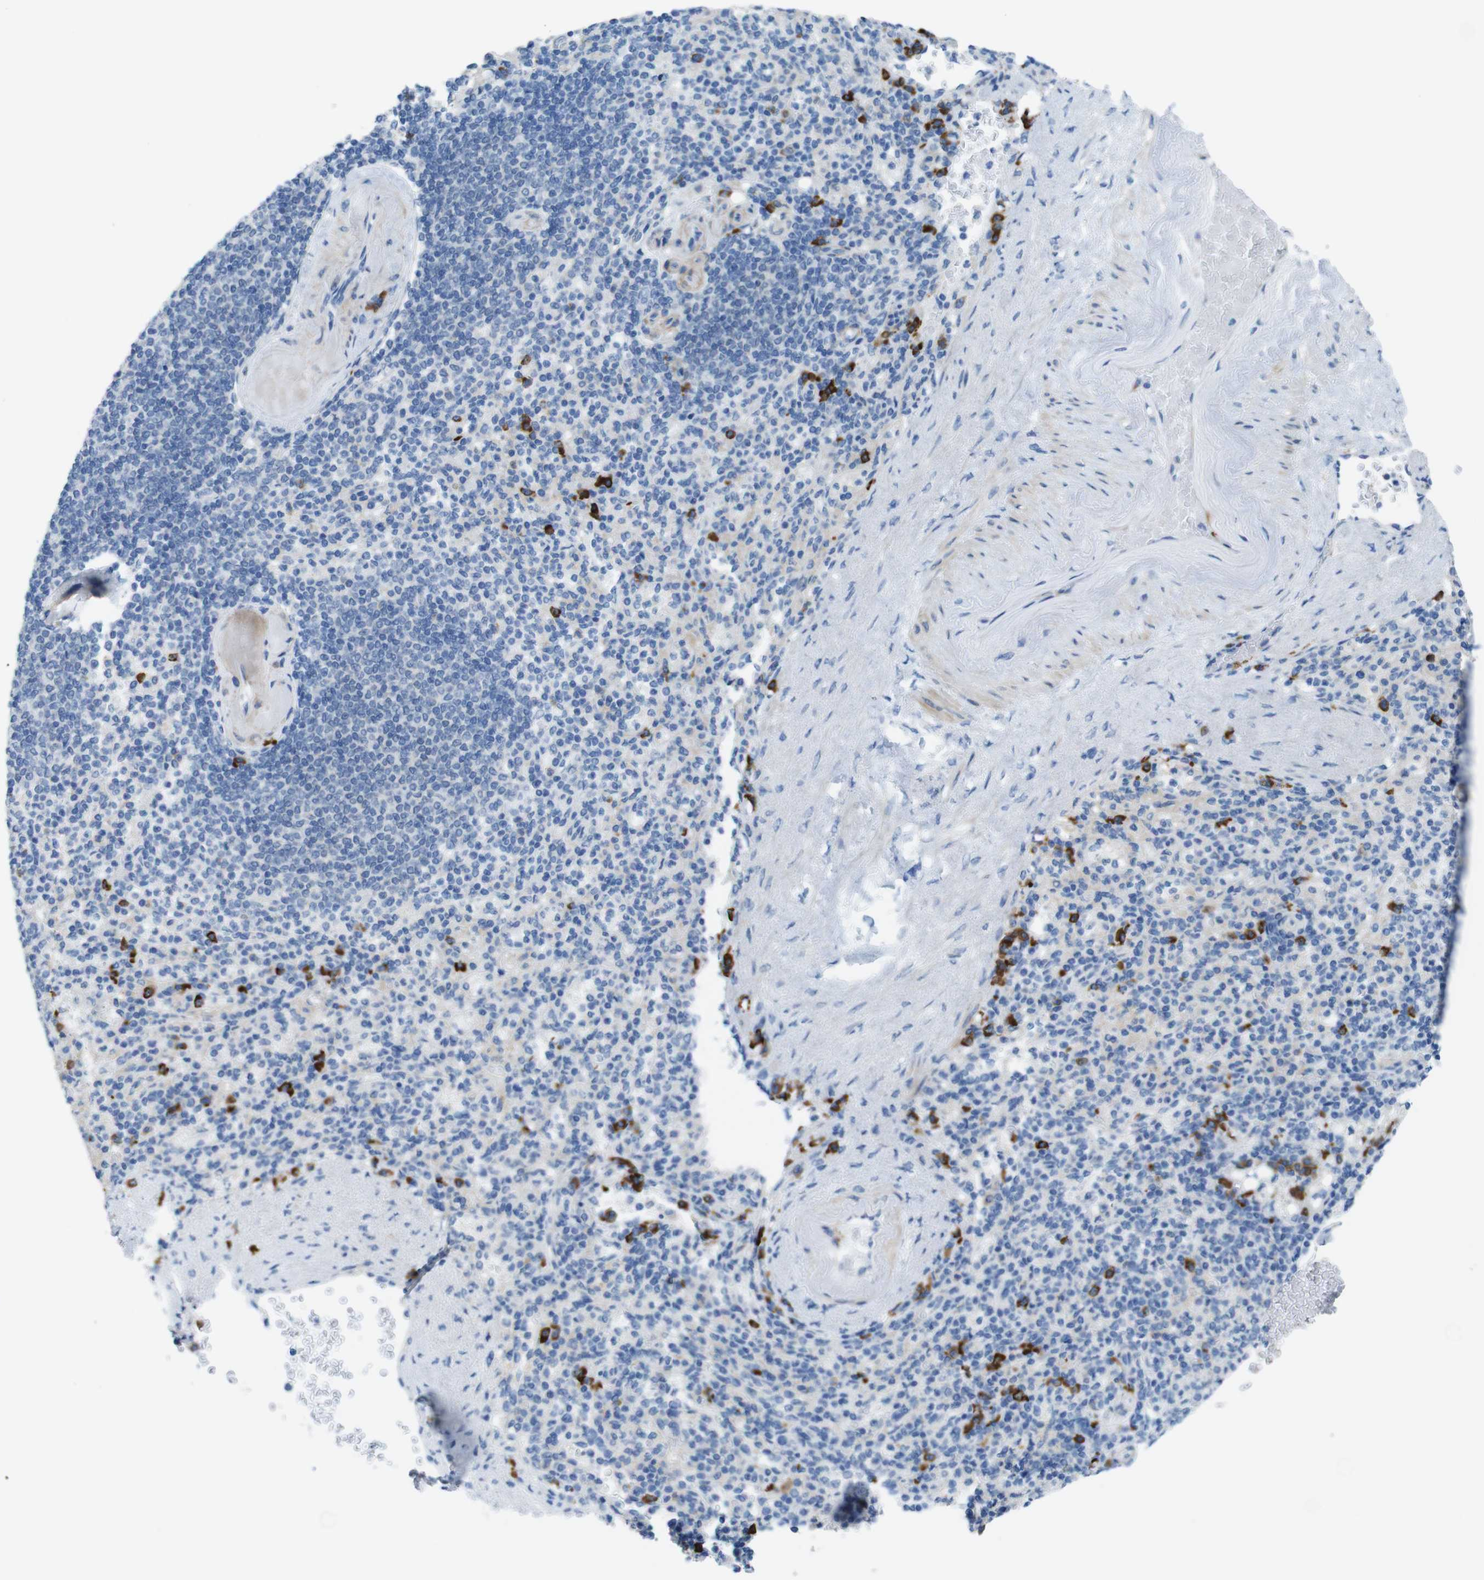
{"staining": {"intensity": "strong", "quantity": "<25%", "location": "cytoplasmic/membranous"}, "tissue": "spleen", "cell_type": "Cells in red pulp", "image_type": "normal", "snomed": [{"axis": "morphology", "description": "Normal tissue, NOS"}, {"axis": "topography", "description": "Spleen"}], "caption": "Spleen stained with DAB immunohistochemistry (IHC) displays medium levels of strong cytoplasmic/membranous positivity in approximately <25% of cells in red pulp. Immunohistochemistry (ihc) stains the protein in brown and the nuclei are stained blue.", "gene": "CLMN", "patient": {"sex": "female", "age": 74}}